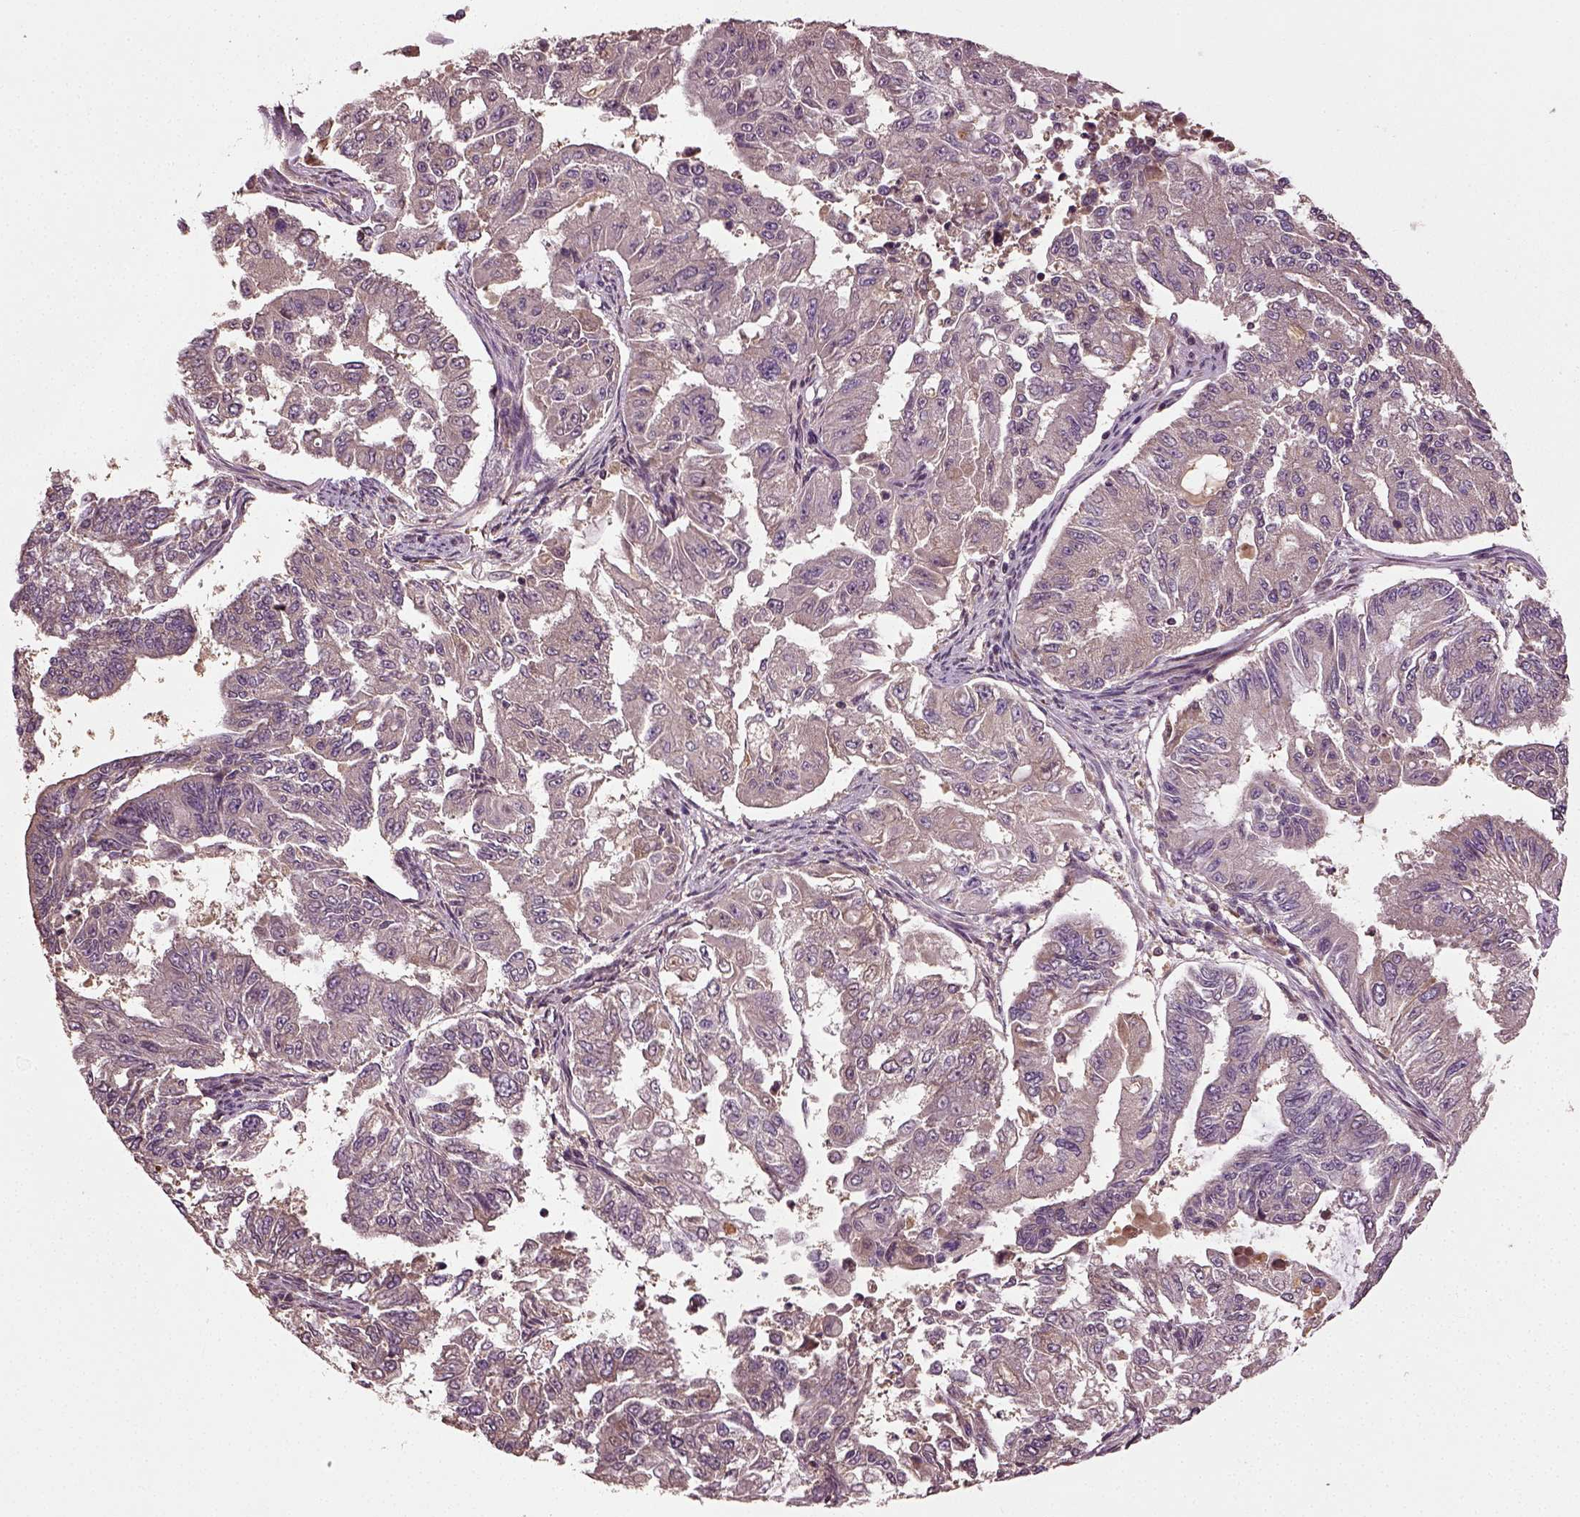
{"staining": {"intensity": "weak", "quantity": "25%-75%", "location": "cytoplasmic/membranous"}, "tissue": "endometrial cancer", "cell_type": "Tumor cells", "image_type": "cancer", "snomed": [{"axis": "morphology", "description": "Adenocarcinoma, NOS"}, {"axis": "topography", "description": "Uterus"}], "caption": "Immunohistochemistry (DAB) staining of human endometrial cancer displays weak cytoplasmic/membranous protein positivity in approximately 25%-75% of tumor cells.", "gene": "ERV3-1", "patient": {"sex": "female", "age": 59}}